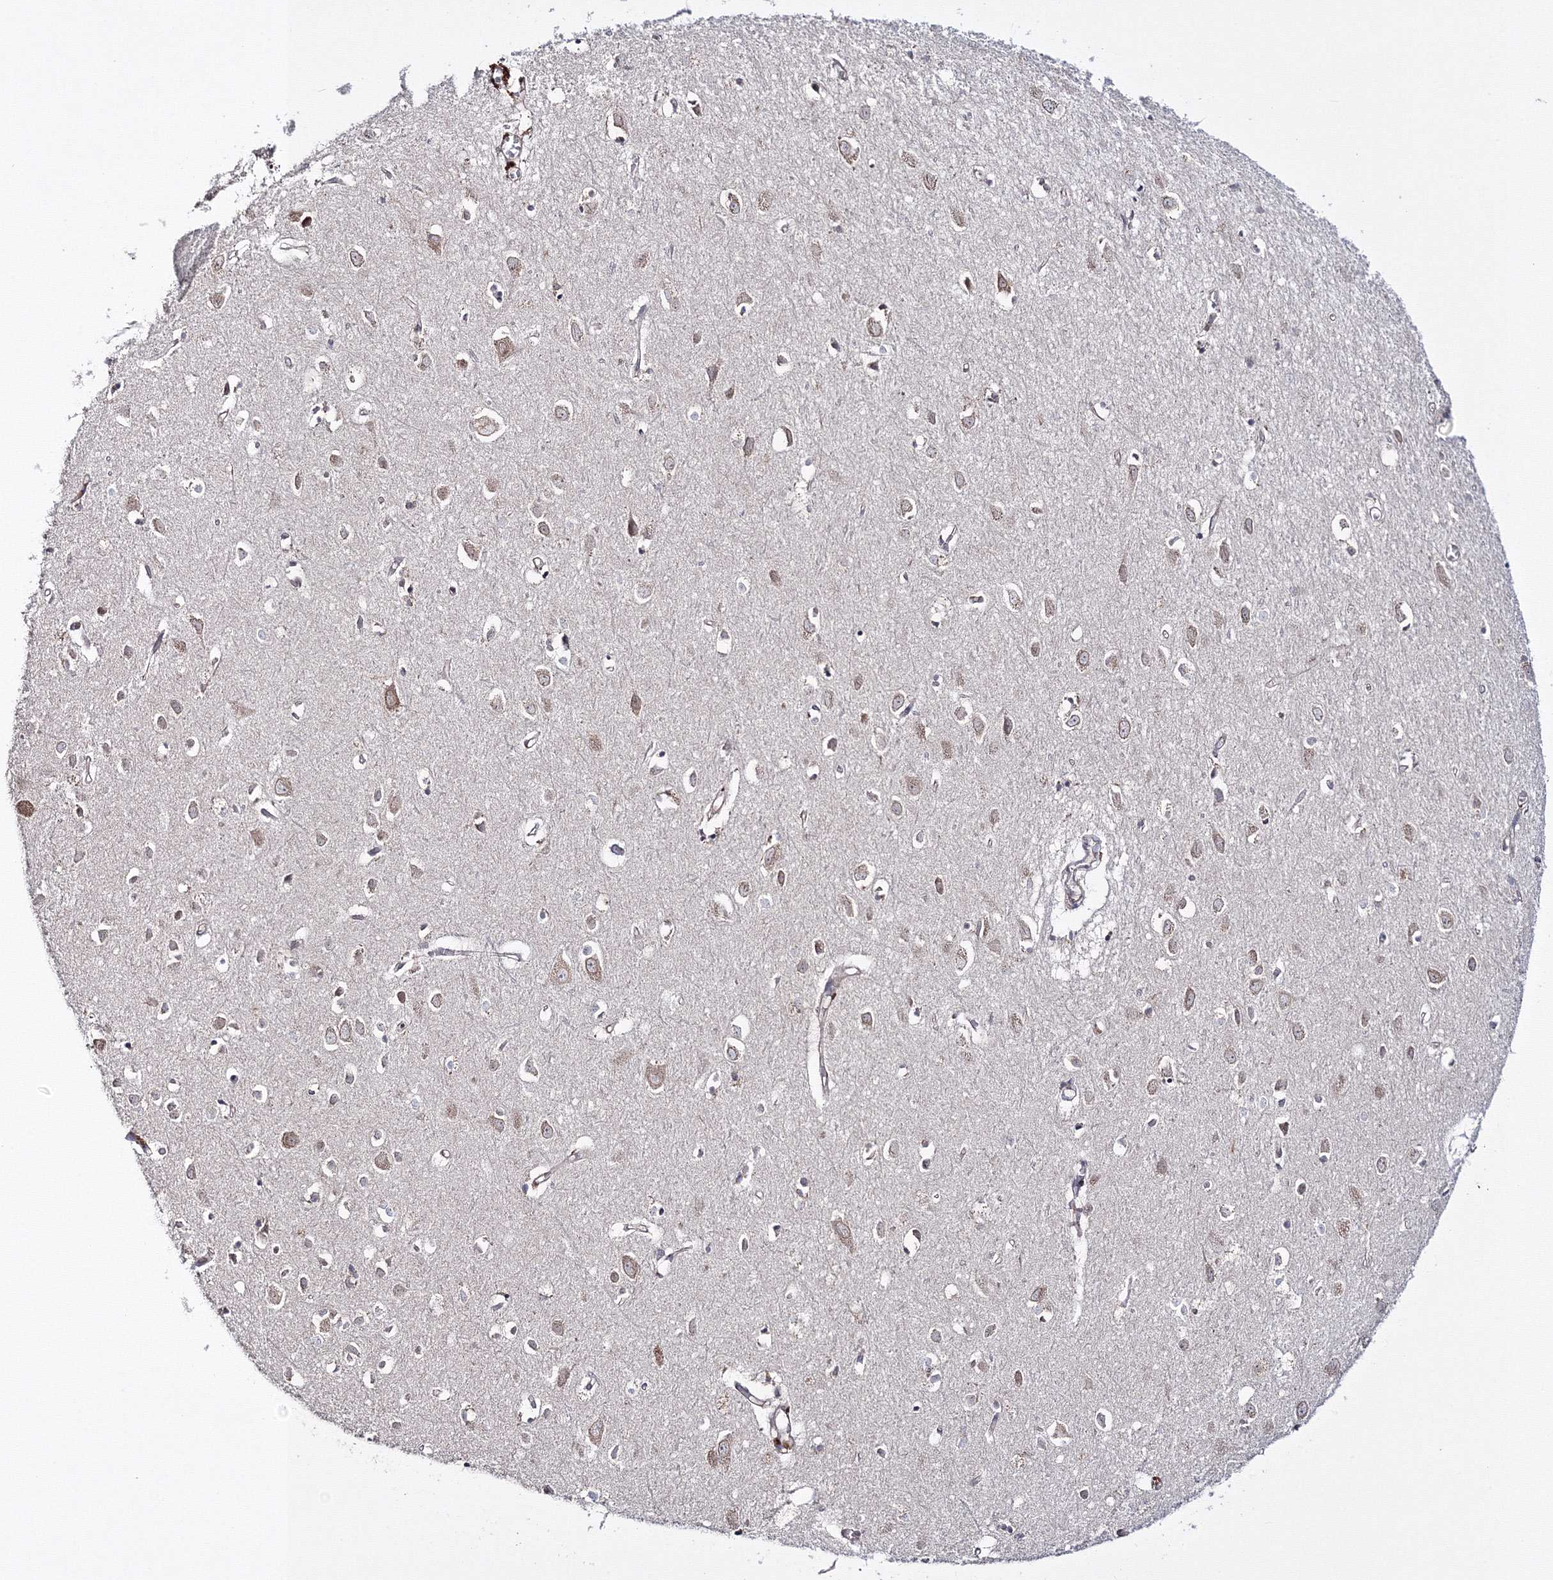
{"staining": {"intensity": "weak", "quantity": "25%-75%", "location": "cytoplasmic/membranous"}, "tissue": "cerebral cortex", "cell_type": "Endothelial cells", "image_type": "normal", "snomed": [{"axis": "morphology", "description": "Normal tissue, NOS"}, {"axis": "topography", "description": "Cerebral cortex"}], "caption": "Immunohistochemical staining of normal human cerebral cortex shows weak cytoplasmic/membranous protein positivity in approximately 25%-75% of endothelial cells. (brown staining indicates protein expression, while blue staining denotes nuclei).", "gene": "ZFAND6", "patient": {"sex": "female", "age": 64}}